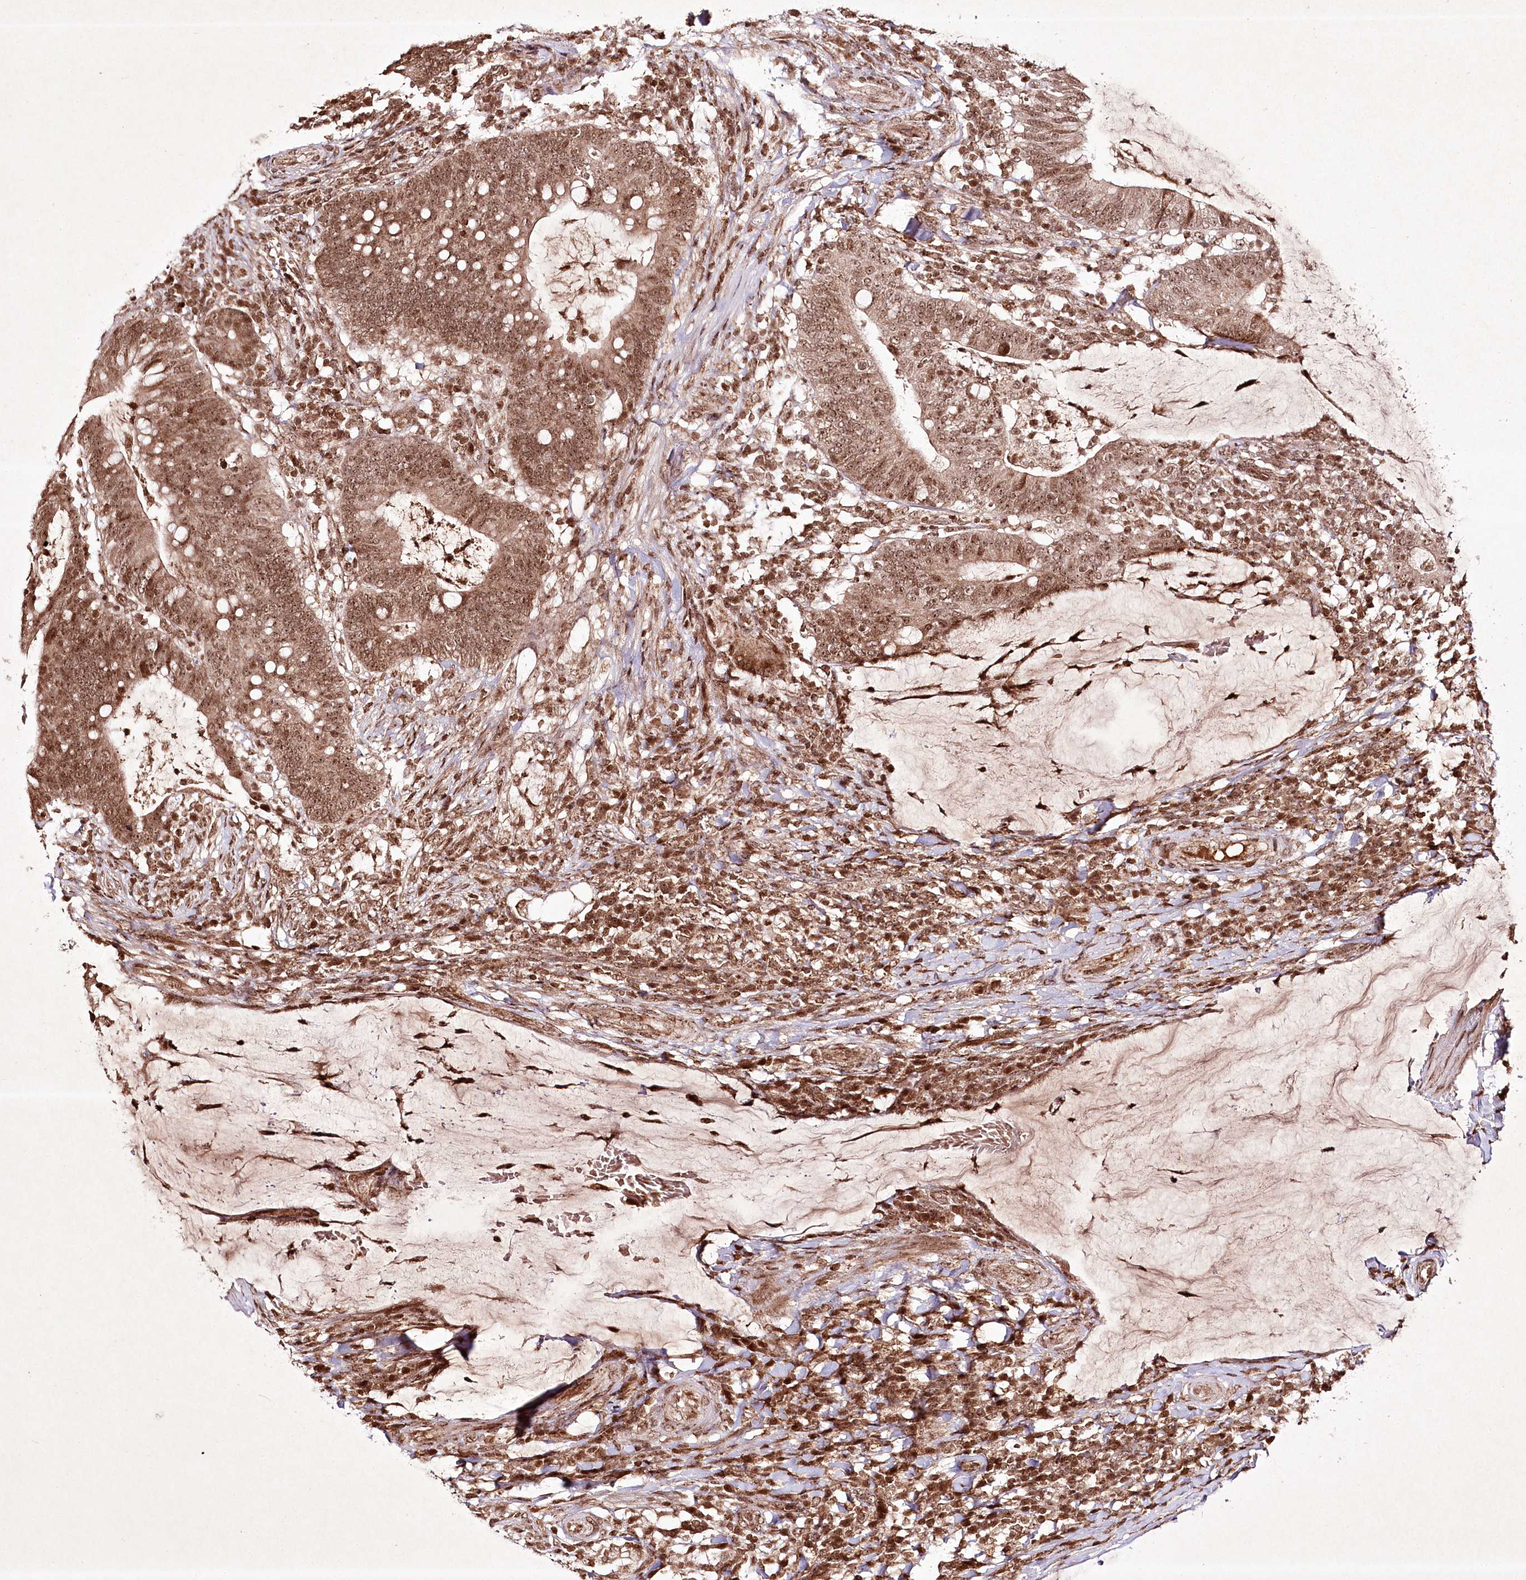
{"staining": {"intensity": "moderate", "quantity": ">75%", "location": "cytoplasmic/membranous,nuclear"}, "tissue": "colorectal cancer", "cell_type": "Tumor cells", "image_type": "cancer", "snomed": [{"axis": "morphology", "description": "Normal tissue, NOS"}, {"axis": "morphology", "description": "Adenocarcinoma, NOS"}, {"axis": "topography", "description": "Colon"}], "caption": "A photomicrograph of adenocarcinoma (colorectal) stained for a protein shows moderate cytoplasmic/membranous and nuclear brown staining in tumor cells.", "gene": "CARM1", "patient": {"sex": "female", "age": 66}}